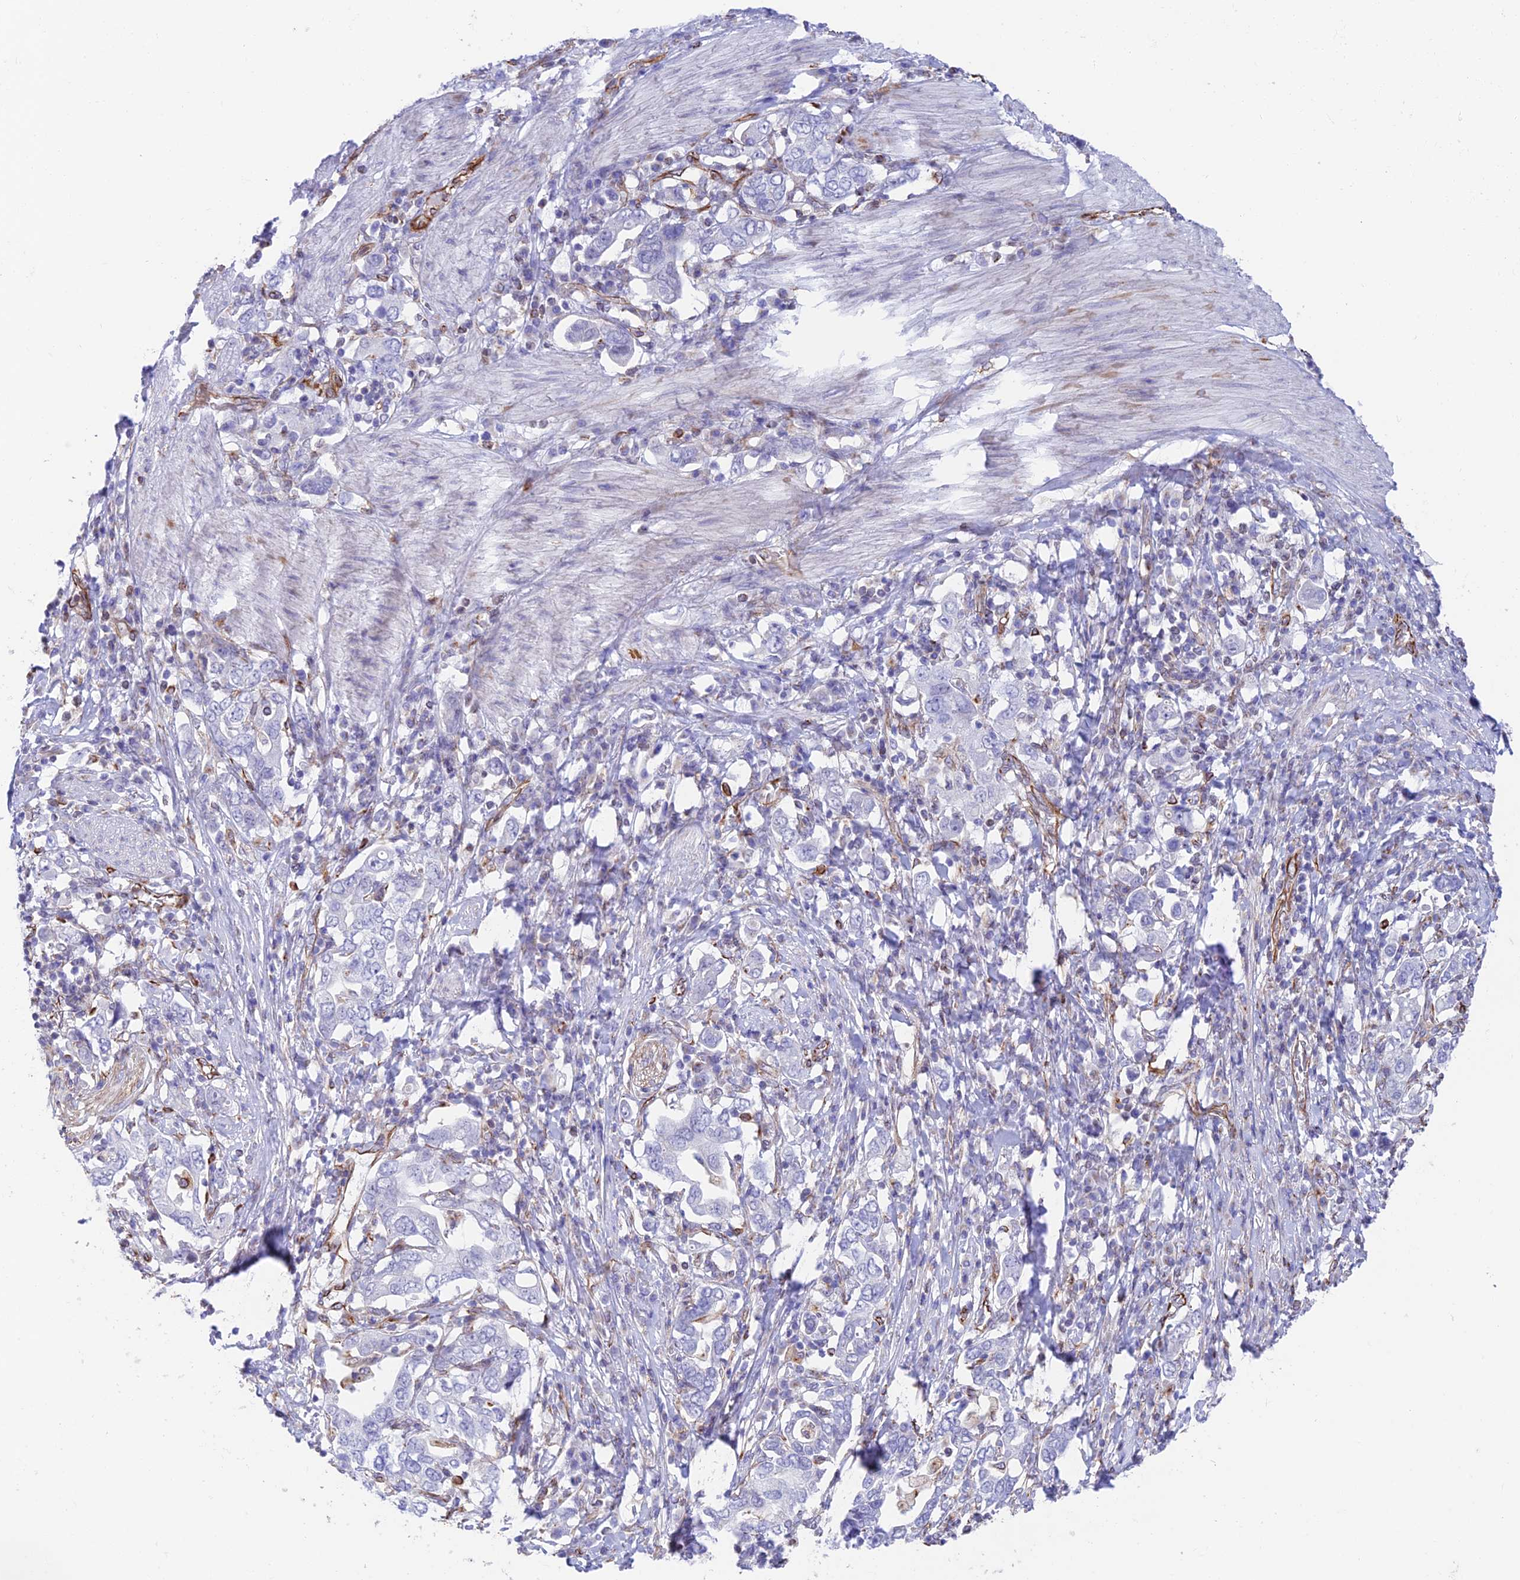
{"staining": {"intensity": "negative", "quantity": "none", "location": "none"}, "tissue": "stomach cancer", "cell_type": "Tumor cells", "image_type": "cancer", "snomed": [{"axis": "morphology", "description": "Adenocarcinoma, NOS"}, {"axis": "topography", "description": "Stomach, upper"}, {"axis": "topography", "description": "Stomach"}], "caption": "Micrograph shows no significant protein positivity in tumor cells of adenocarcinoma (stomach).", "gene": "ZNF652", "patient": {"sex": "male", "age": 62}}